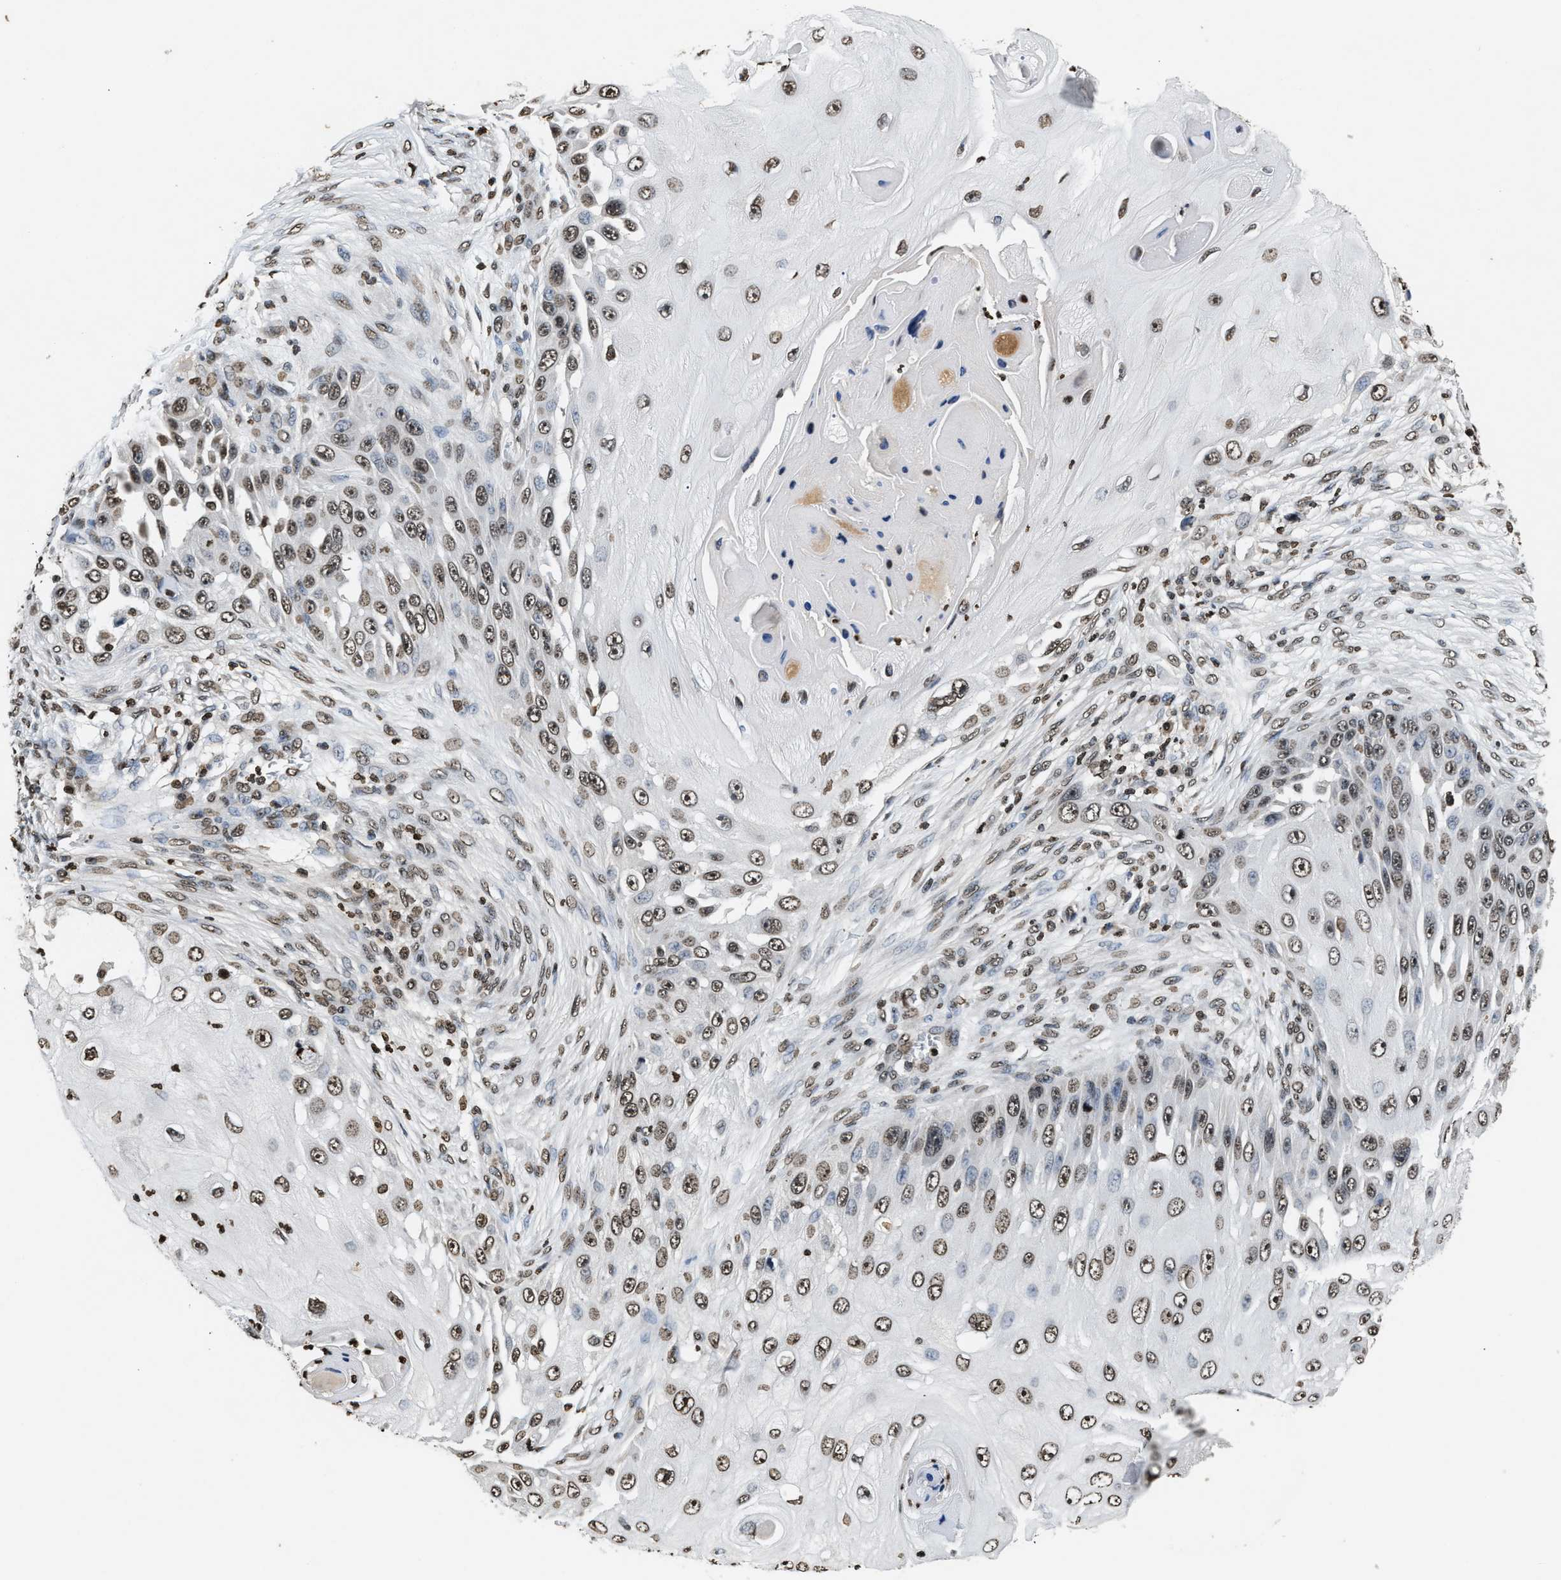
{"staining": {"intensity": "weak", "quantity": ">75%", "location": "nuclear"}, "tissue": "skin cancer", "cell_type": "Tumor cells", "image_type": "cancer", "snomed": [{"axis": "morphology", "description": "Squamous cell carcinoma, NOS"}, {"axis": "topography", "description": "Skin"}], "caption": "Brown immunohistochemical staining in human skin squamous cell carcinoma demonstrates weak nuclear staining in about >75% of tumor cells. The protein of interest is stained brown, and the nuclei are stained in blue (DAB IHC with brightfield microscopy, high magnification).", "gene": "DNASE1L3", "patient": {"sex": "female", "age": 44}}